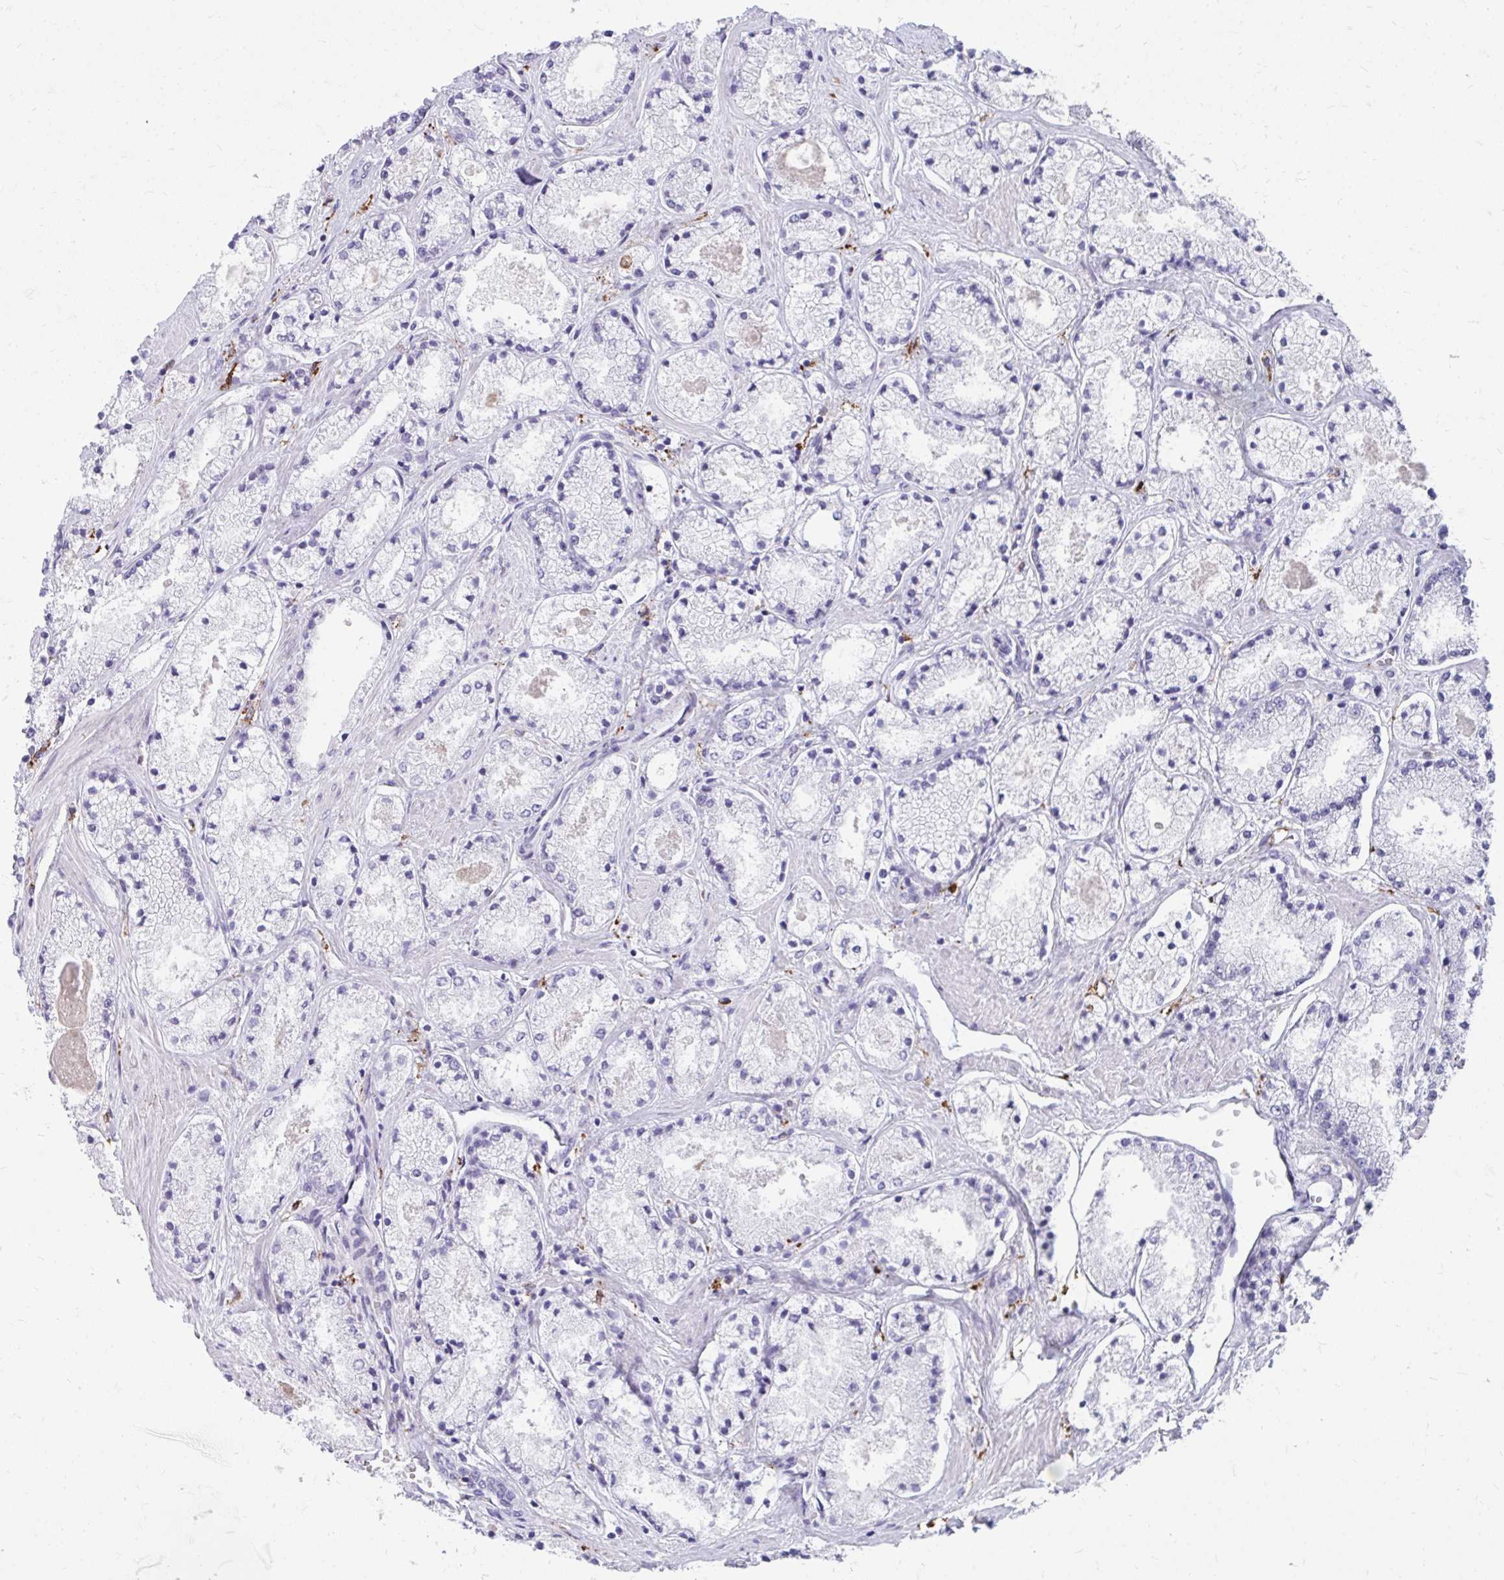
{"staining": {"intensity": "negative", "quantity": "none", "location": "none"}, "tissue": "prostate cancer", "cell_type": "Tumor cells", "image_type": "cancer", "snomed": [{"axis": "morphology", "description": "Adenocarcinoma, High grade"}, {"axis": "topography", "description": "Prostate"}], "caption": "Immunohistochemical staining of human prostate high-grade adenocarcinoma displays no significant staining in tumor cells. (IHC, brightfield microscopy, high magnification).", "gene": "CD163", "patient": {"sex": "male", "age": 63}}